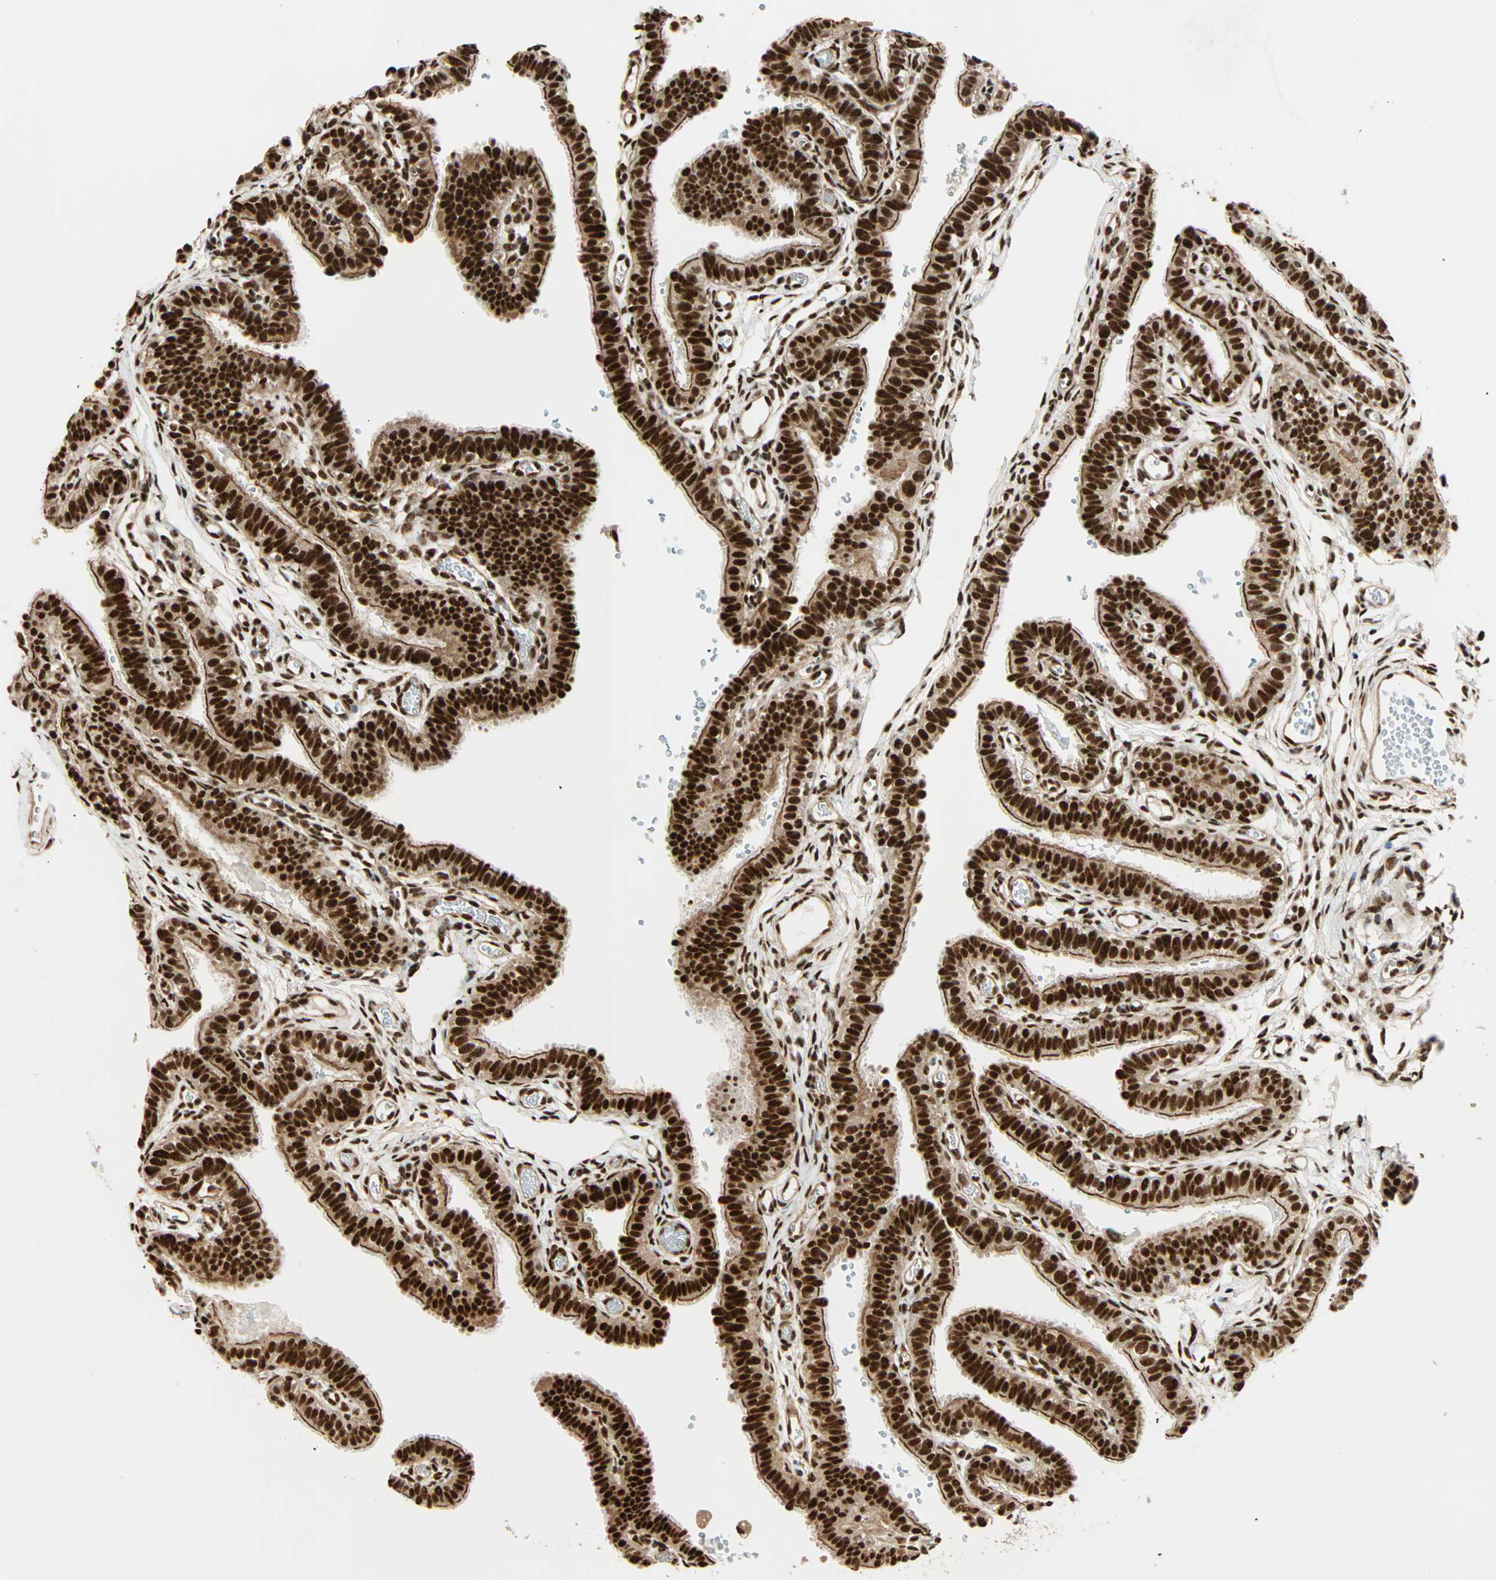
{"staining": {"intensity": "strong", "quantity": ">75%", "location": "cytoplasmic/membranous,nuclear"}, "tissue": "fallopian tube", "cell_type": "Glandular cells", "image_type": "normal", "snomed": [{"axis": "morphology", "description": "Normal tissue, NOS"}, {"axis": "topography", "description": "Fallopian tube"}, {"axis": "topography", "description": "Placenta"}], "caption": "DAB immunohistochemical staining of benign human fallopian tube displays strong cytoplasmic/membranous,nuclear protein staining in approximately >75% of glandular cells.", "gene": "PNPLA6", "patient": {"sex": "female", "age": 34}}